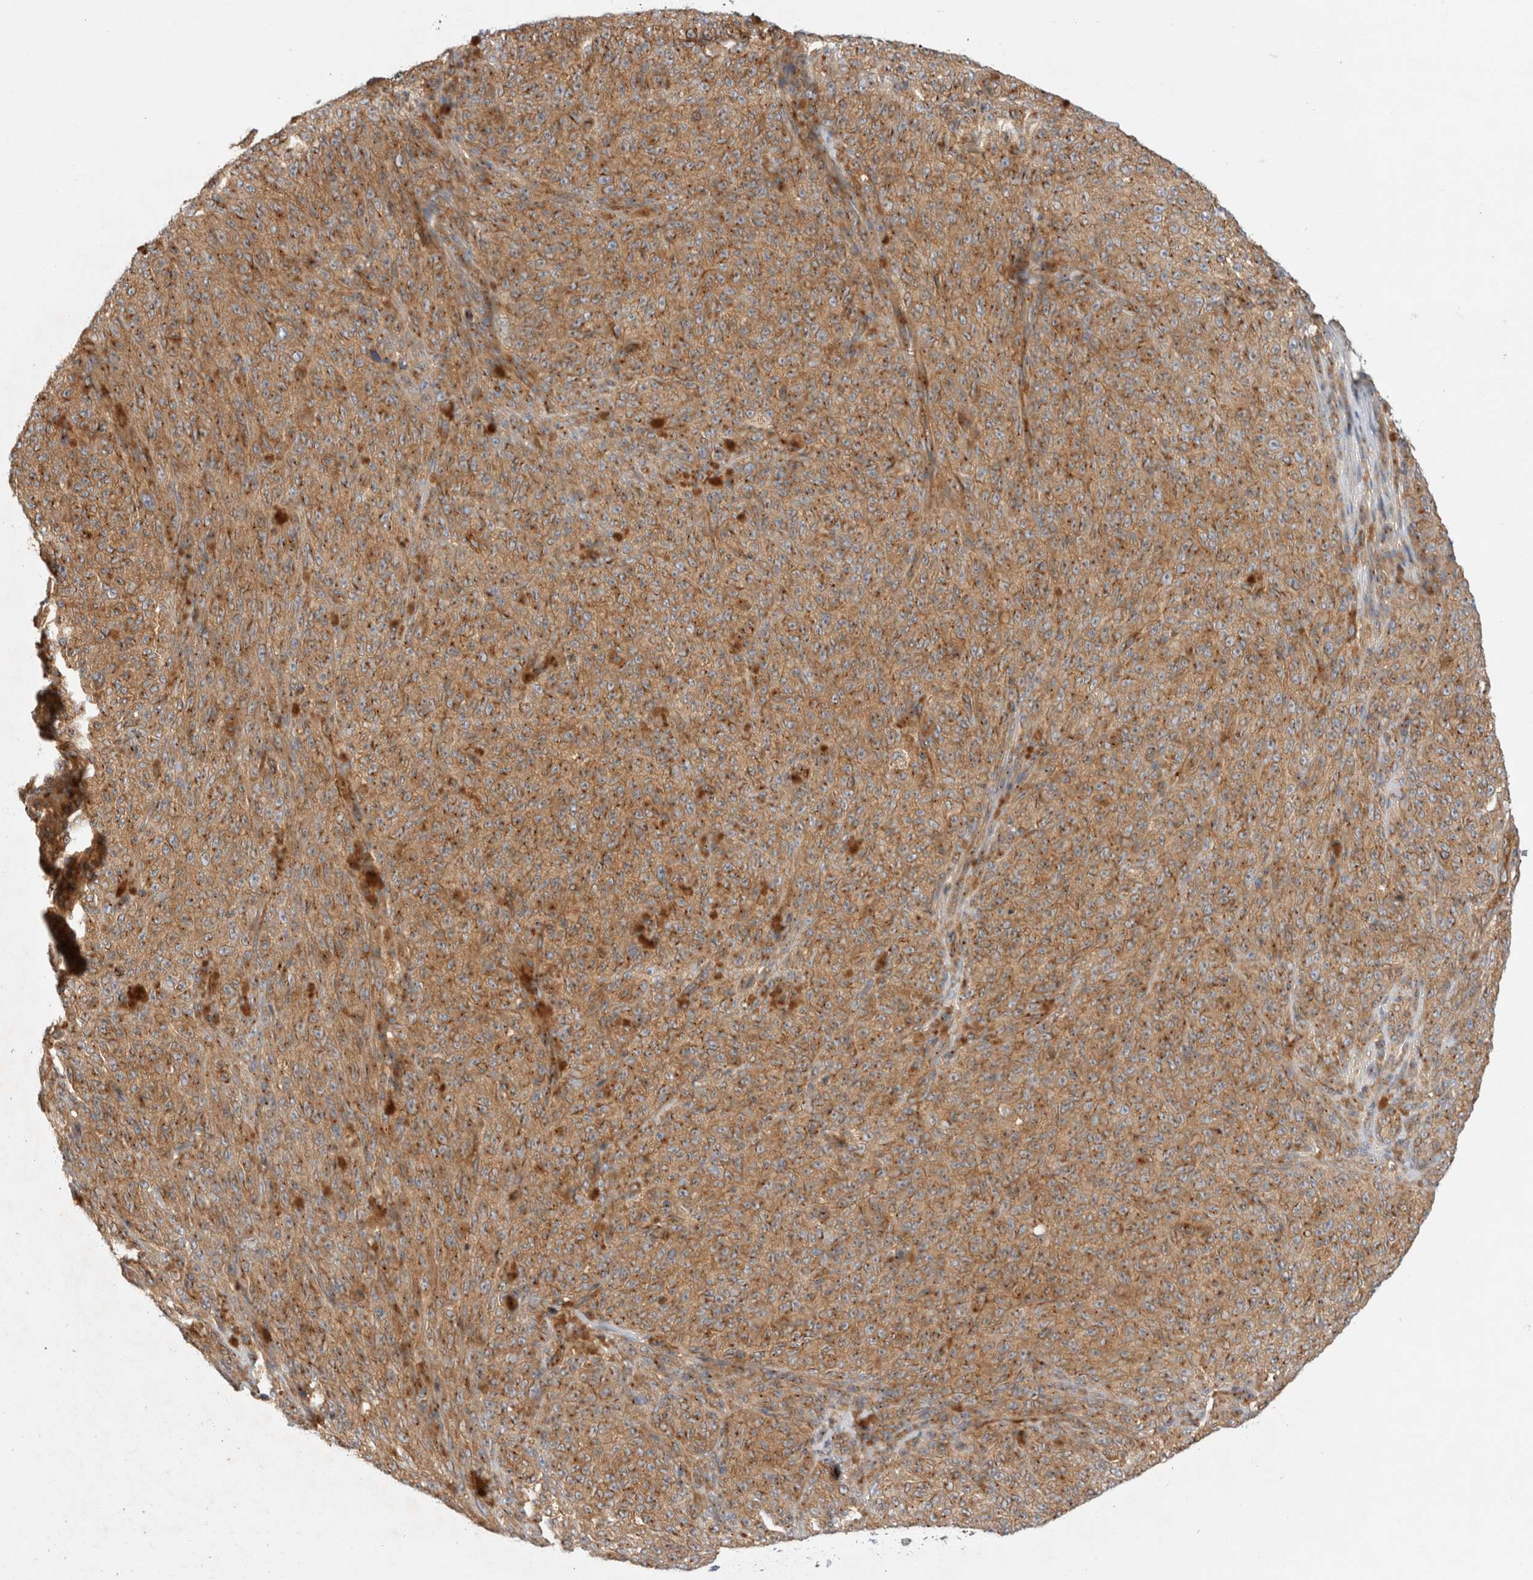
{"staining": {"intensity": "moderate", "quantity": ">75%", "location": "cytoplasmic/membranous"}, "tissue": "melanoma", "cell_type": "Tumor cells", "image_type": "cancer", "snomed": [{"axis": "morphology", "description": "Malignant melanoma, NOS"}, {"axis": "topography", "description": "Skin"}], "caption": "Moderate cytoplasmic/membranous staining for a protein is present in about >75% of tumor cells of melanoma using immunohistochemistry (IHC).", "gene": "GPR150", "patient": {"sex": "female", "age": 82}}